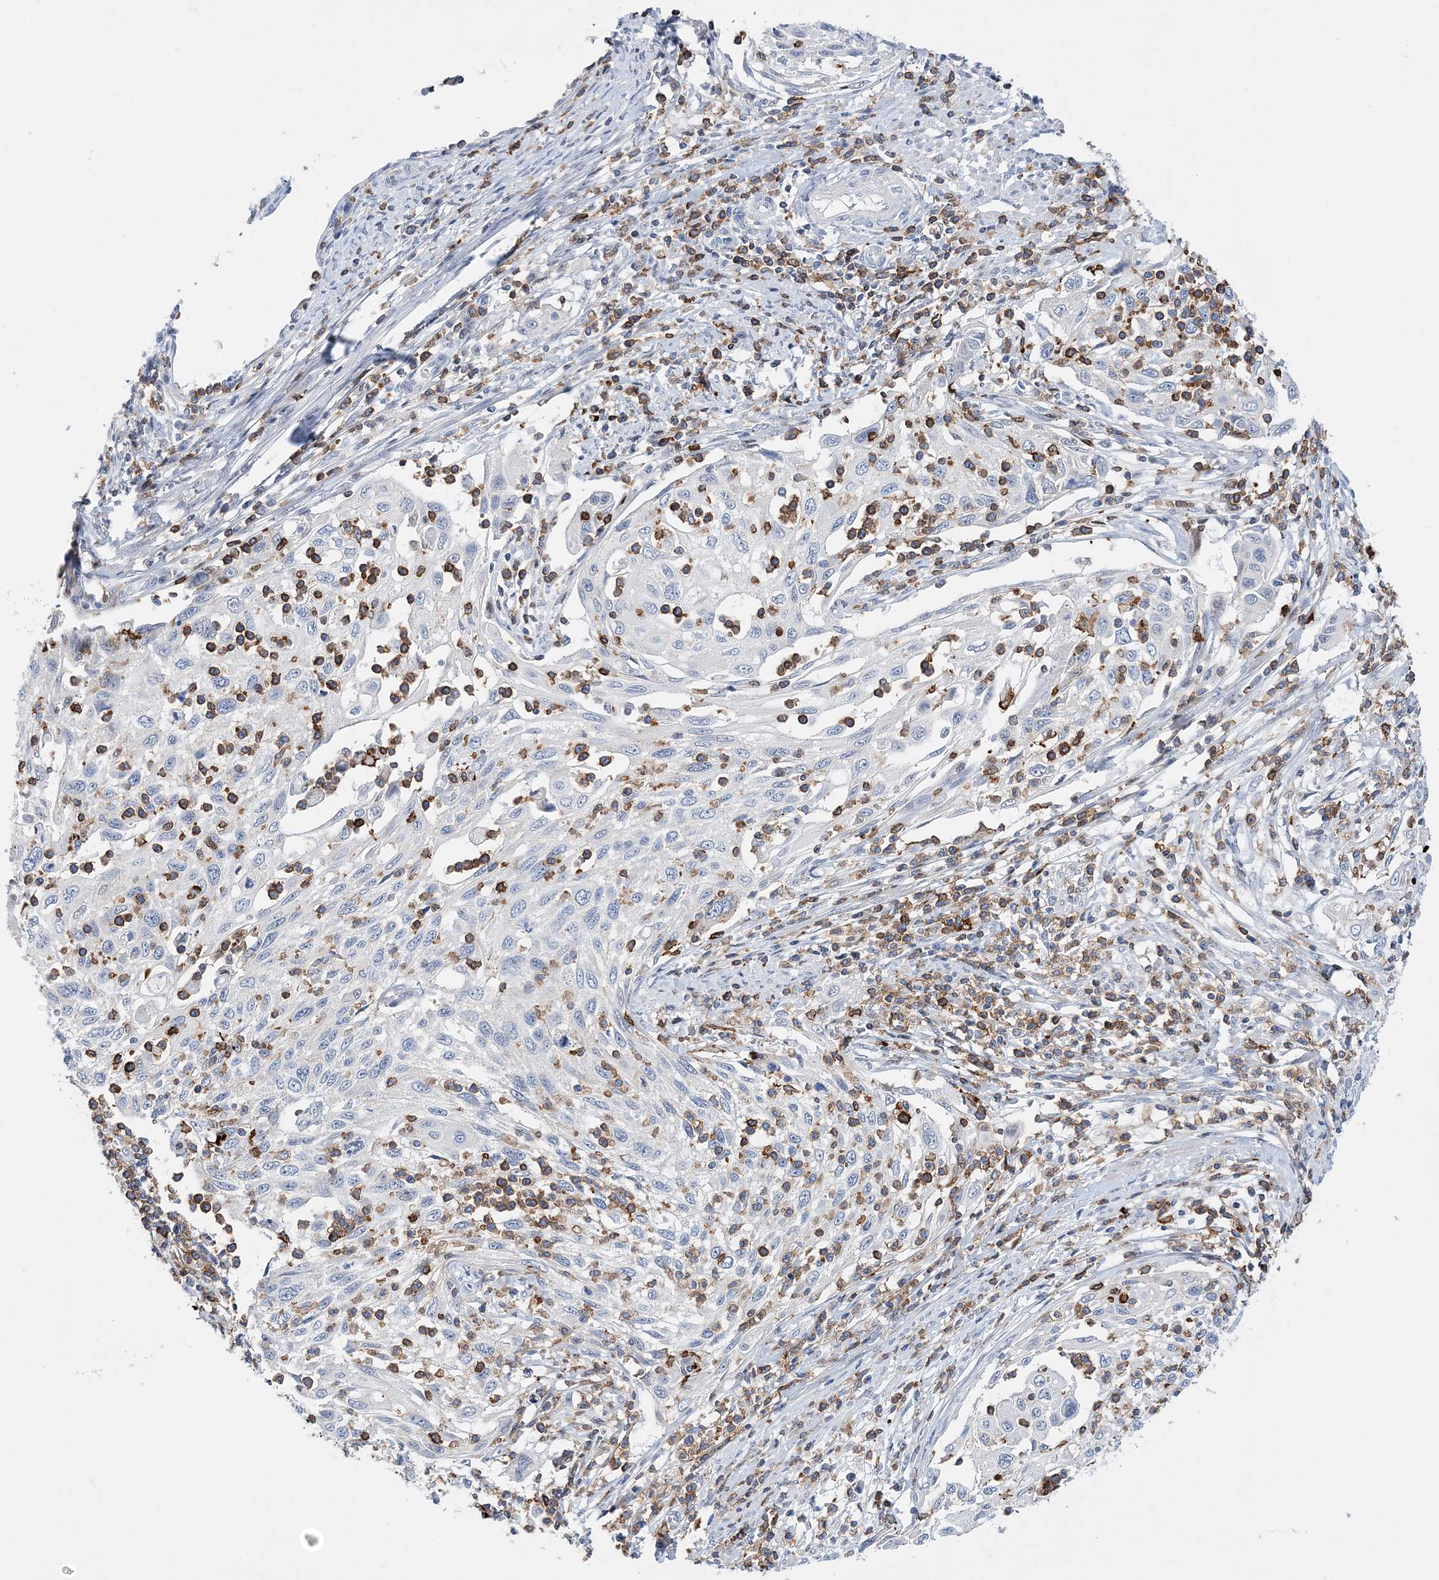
{"staining": {"intensity": "negative", "quantity": "none", "location": "none"}, "tissue": "cervical cancer", "cell_type": "Tumor cells", "image_type": "cancer", "snomed": [{"axis": "morphology", "description": "Squamous cell carcinoma, NOS"}, {"axis": "topography", "description": "Cervix"}], "caption": "High magnification brightfield microscopy of squamous cell carcinoma (cervical) stained with DAB (3,3'-diaminobenzidine) (brown) and counterstained with hematoxylin (blue): tumor cells show no significant expression. (IHC, brightfield microscopy, high magnification).", "gene": "PRMT9", "patient": {"sex": "female", "age": 70}}